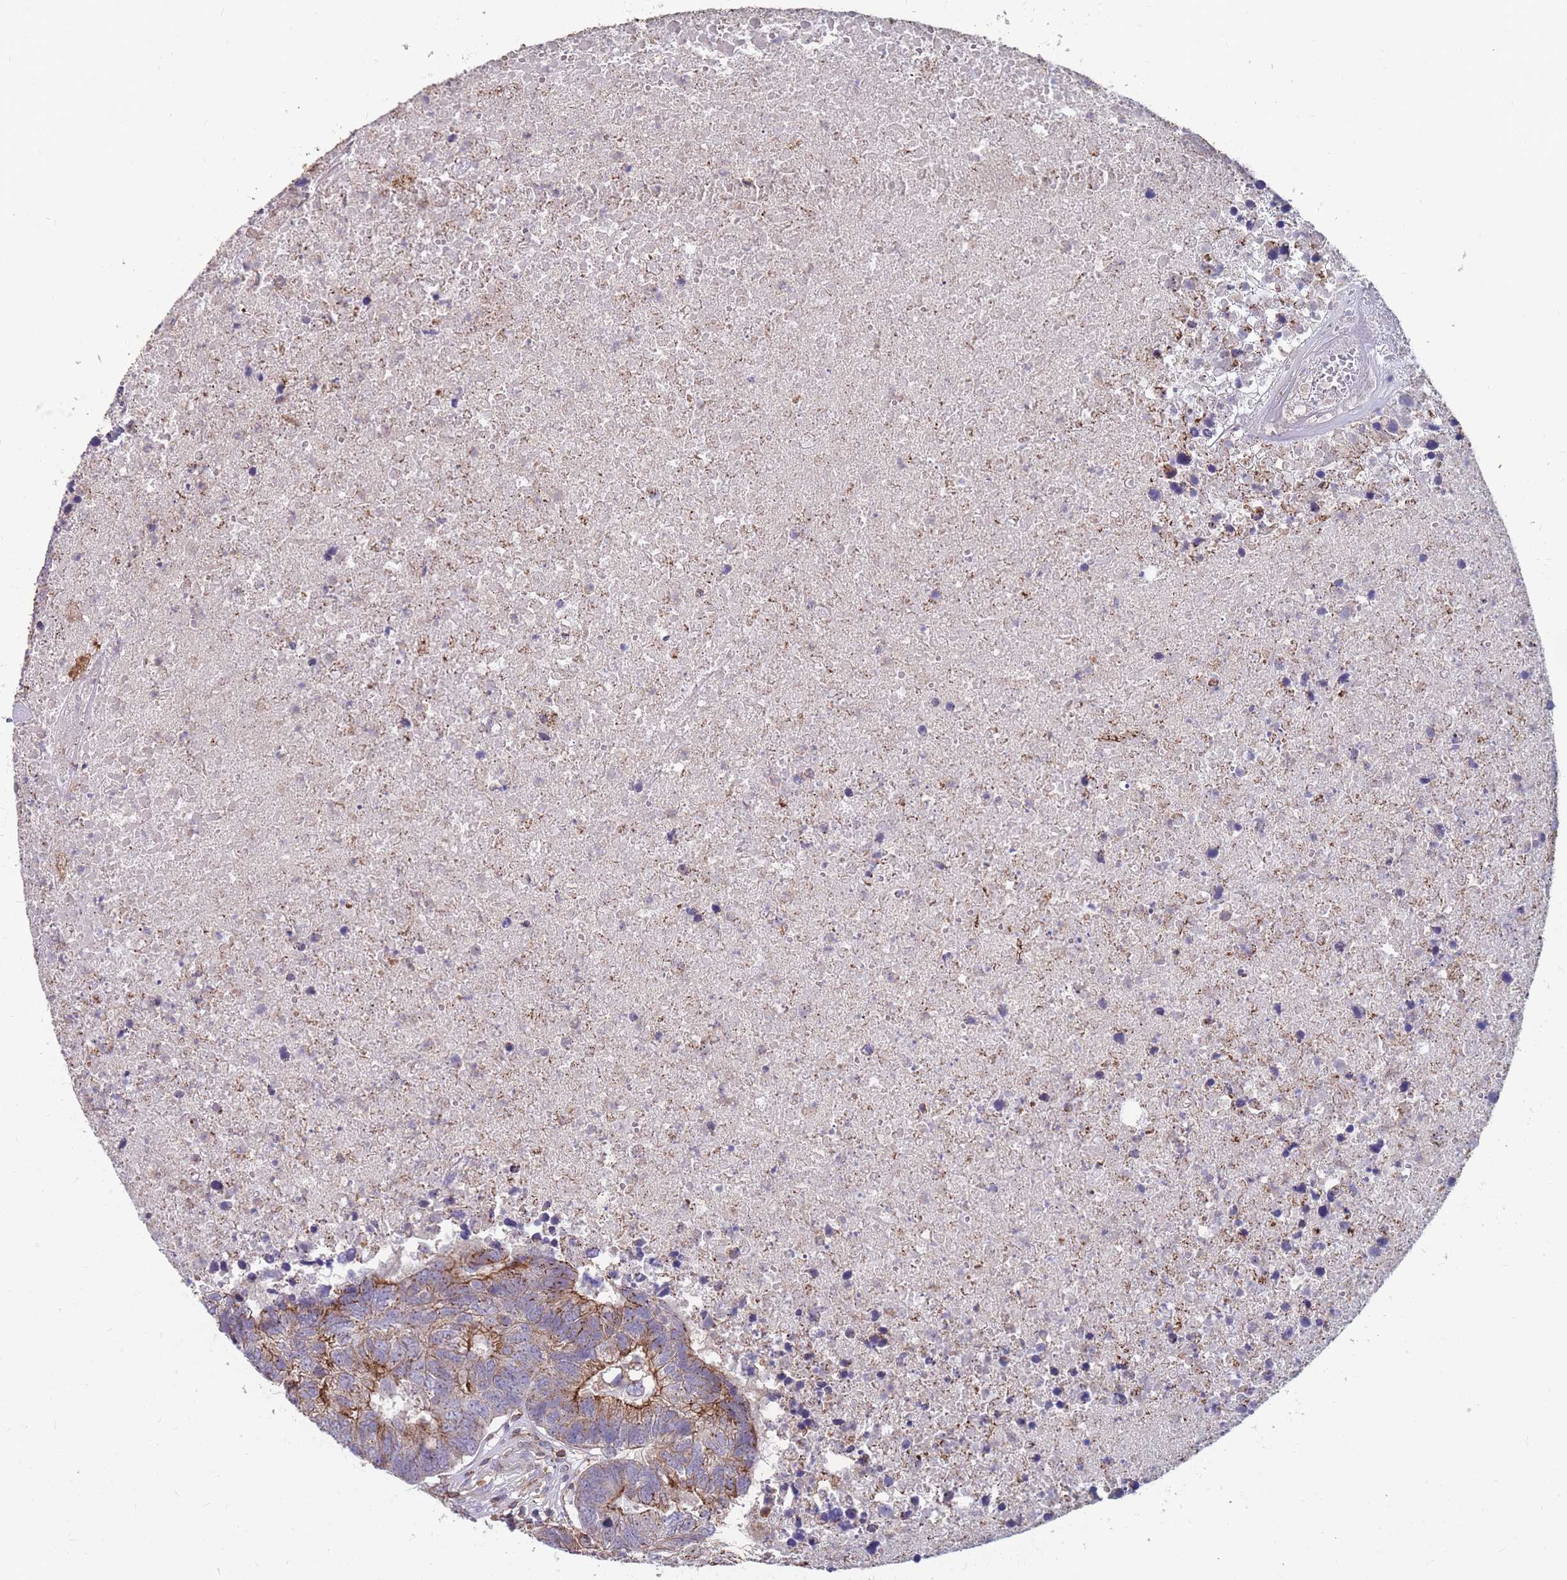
{"staining": {"intensity": "moderate", "quantity": "25%-75%", "location": "cytoplasmic/membranous"}, "tissue": "colorectal cancer", "cell_type": "Tumor cells", "image_type": "cancer", "snomed": [{"axis": "morphology", "description": "Adenocarcinoma, NOS"}, {"axis": "topography", "description": "Colon"}], "caption": "Immunohistochemistry (IHC) staining of colorectal cancer, which displays medium levels of moderate cytoplasmic/membranous expression in approximately 25%-75% of tumor cells indicating moderate cytoplasmic/membranous protein expression. The staining was performed using DAB (brown) for protein detection and nuclei were counterstained in hematoxylin (blue).", "gene": "CD33", "patient": {"sex": "female", "age": 48}}